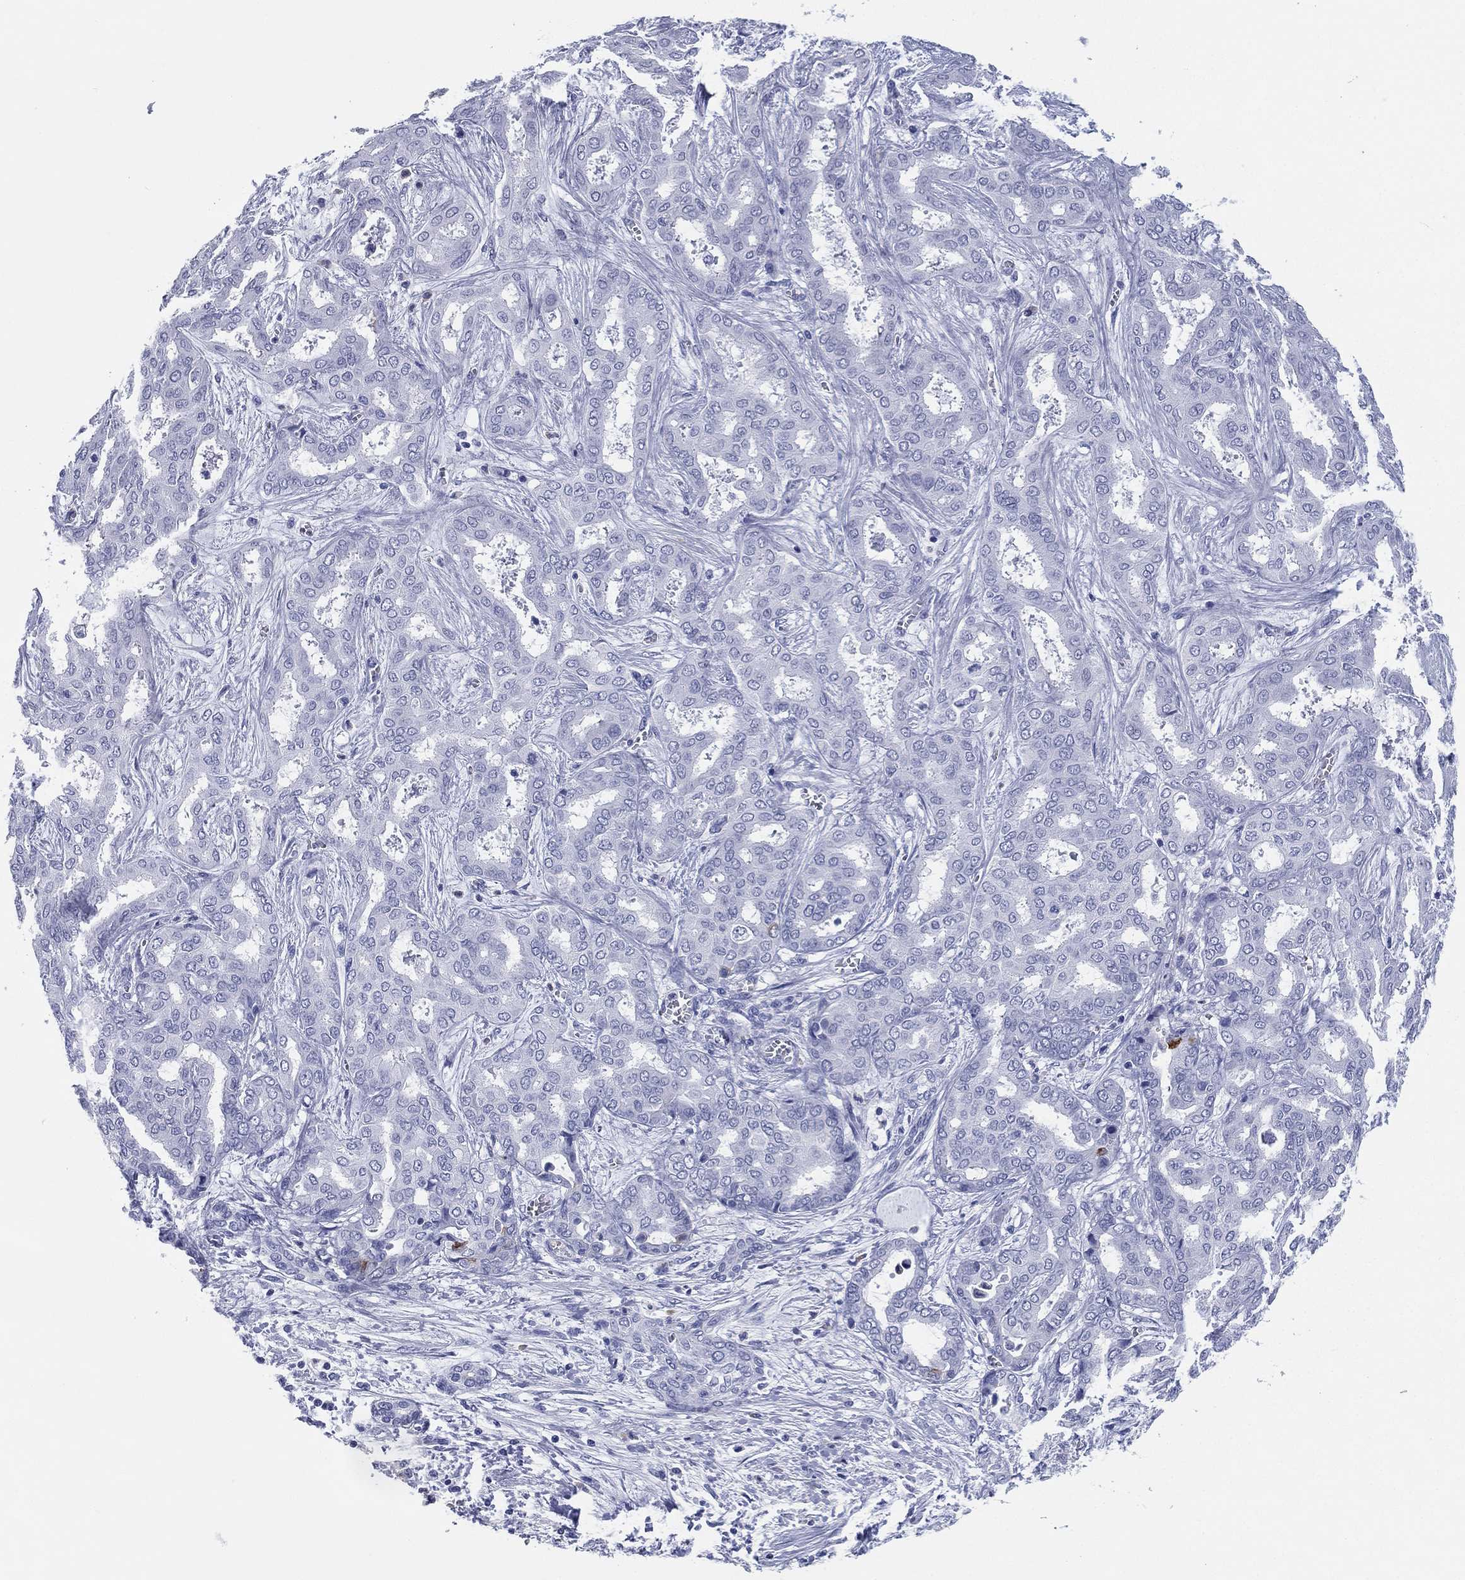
{"staining": {"intensity": "negative", "quantity": "none", "location": "none"}, "tissue": "liver cancer", "cell_type": "Tumor cells", "image_type": "cancer", "snomed": [{"axis": "morphology", "description": "Cholangiocarcinoma"}, {"axis": "topography", "description": "Liver"}], "caption": "Tumor cells show no significant protein positivity in liver cancer (cholangiocarcinoma).", "gene": "CD79A", "patient": {"sex": "female", "age": 64}}